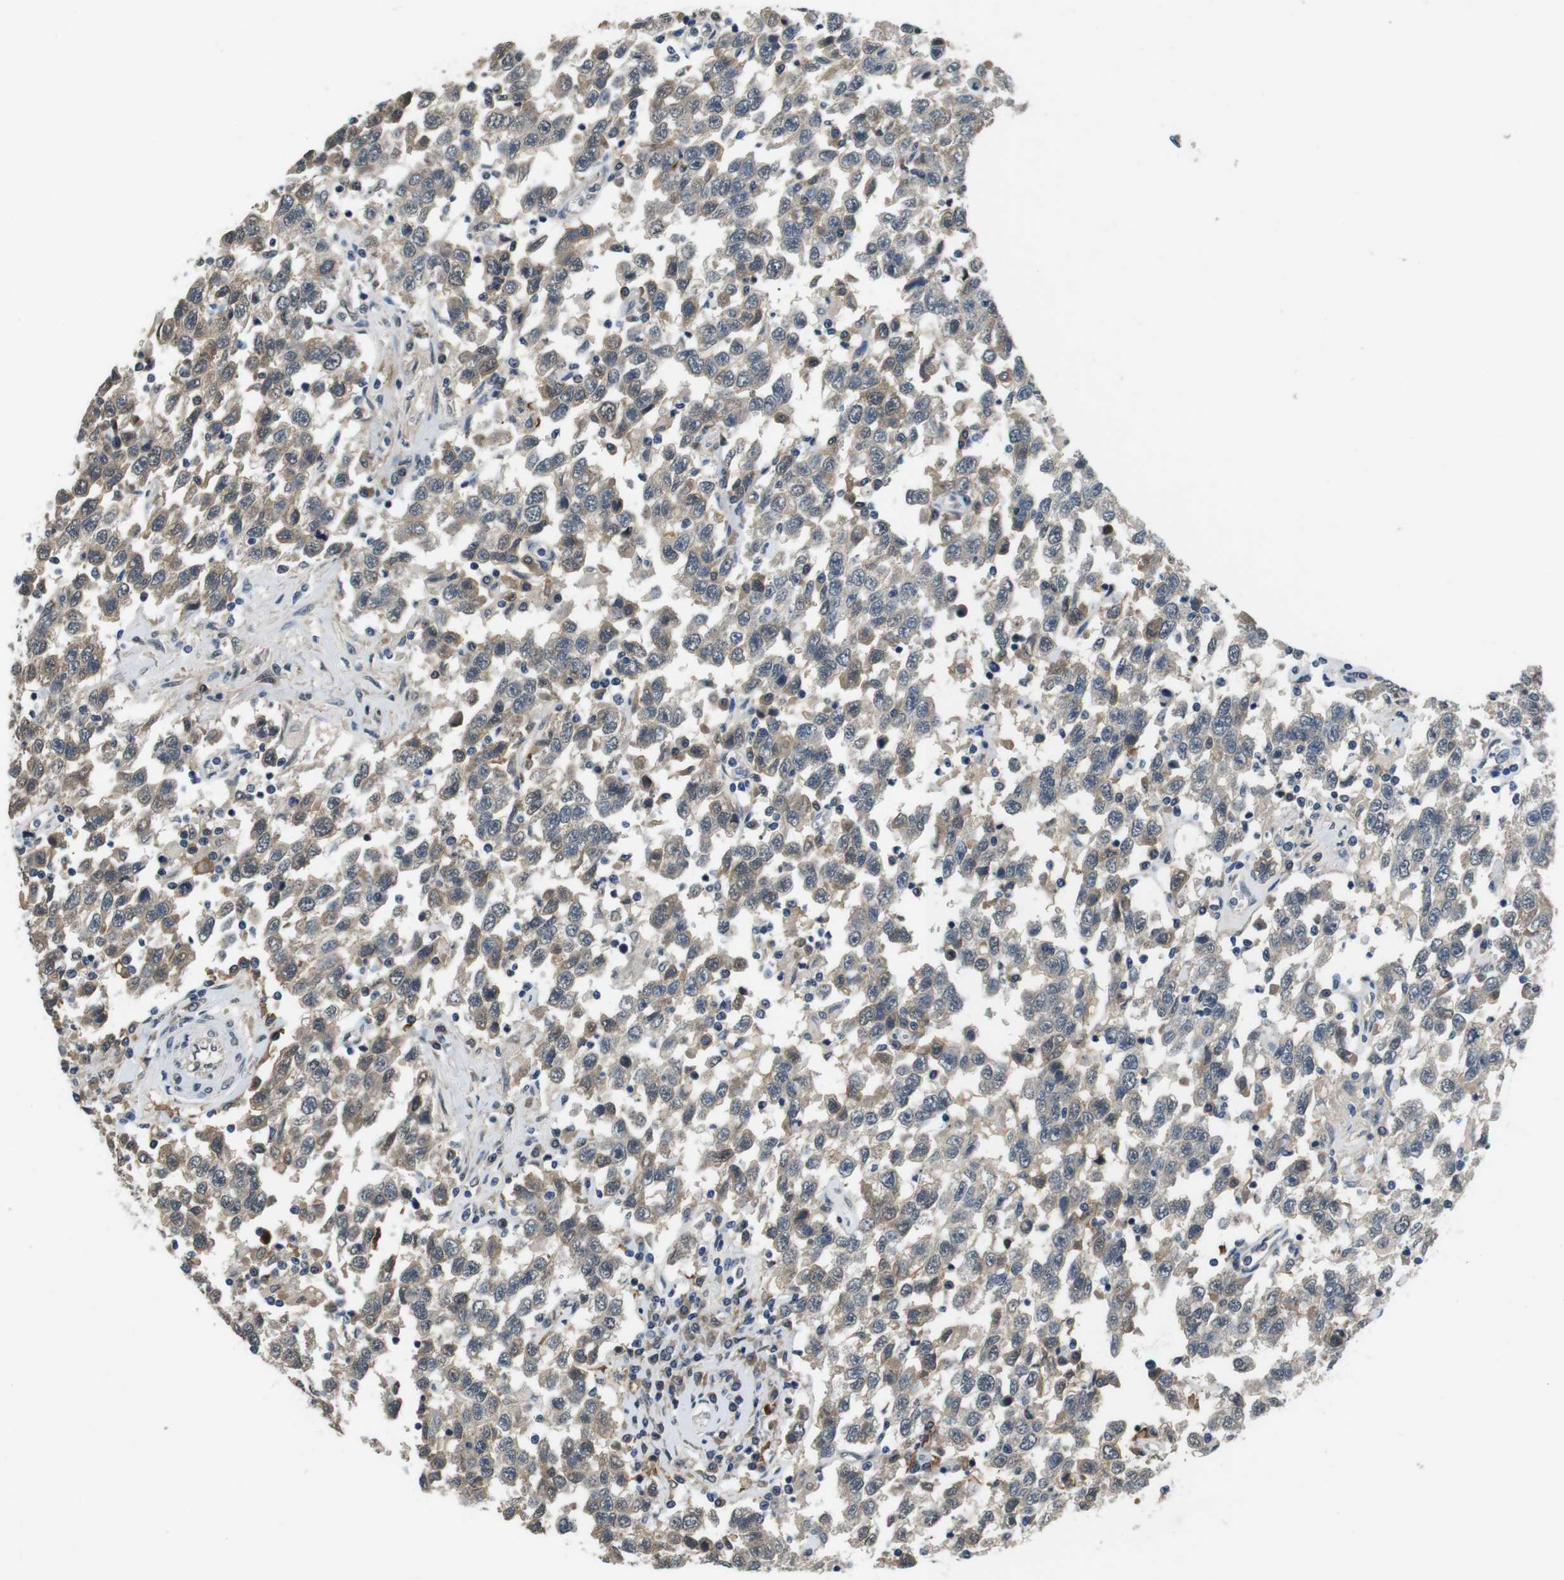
{"staining": {"intensity": "weak", "quantity": ">75%", "location": "cytoplasmic/membranous"}, "tissue": "testis cancer", "cell_type": "Tumor cells", "image_type": "cancer", "snomed": [{"axis": "morphology", "description": "Seminoma, NOS"}, {"axis": "topography", "description": "Testis"}], "caption": "This is a photomicrograph of IHC staining of testis cancer (seminoma), which shows weak expression in the cytoplasmic/membranous of tumor cells.", "gene": "CD163L1", "patient": {"sex": "male", "age": 41}}